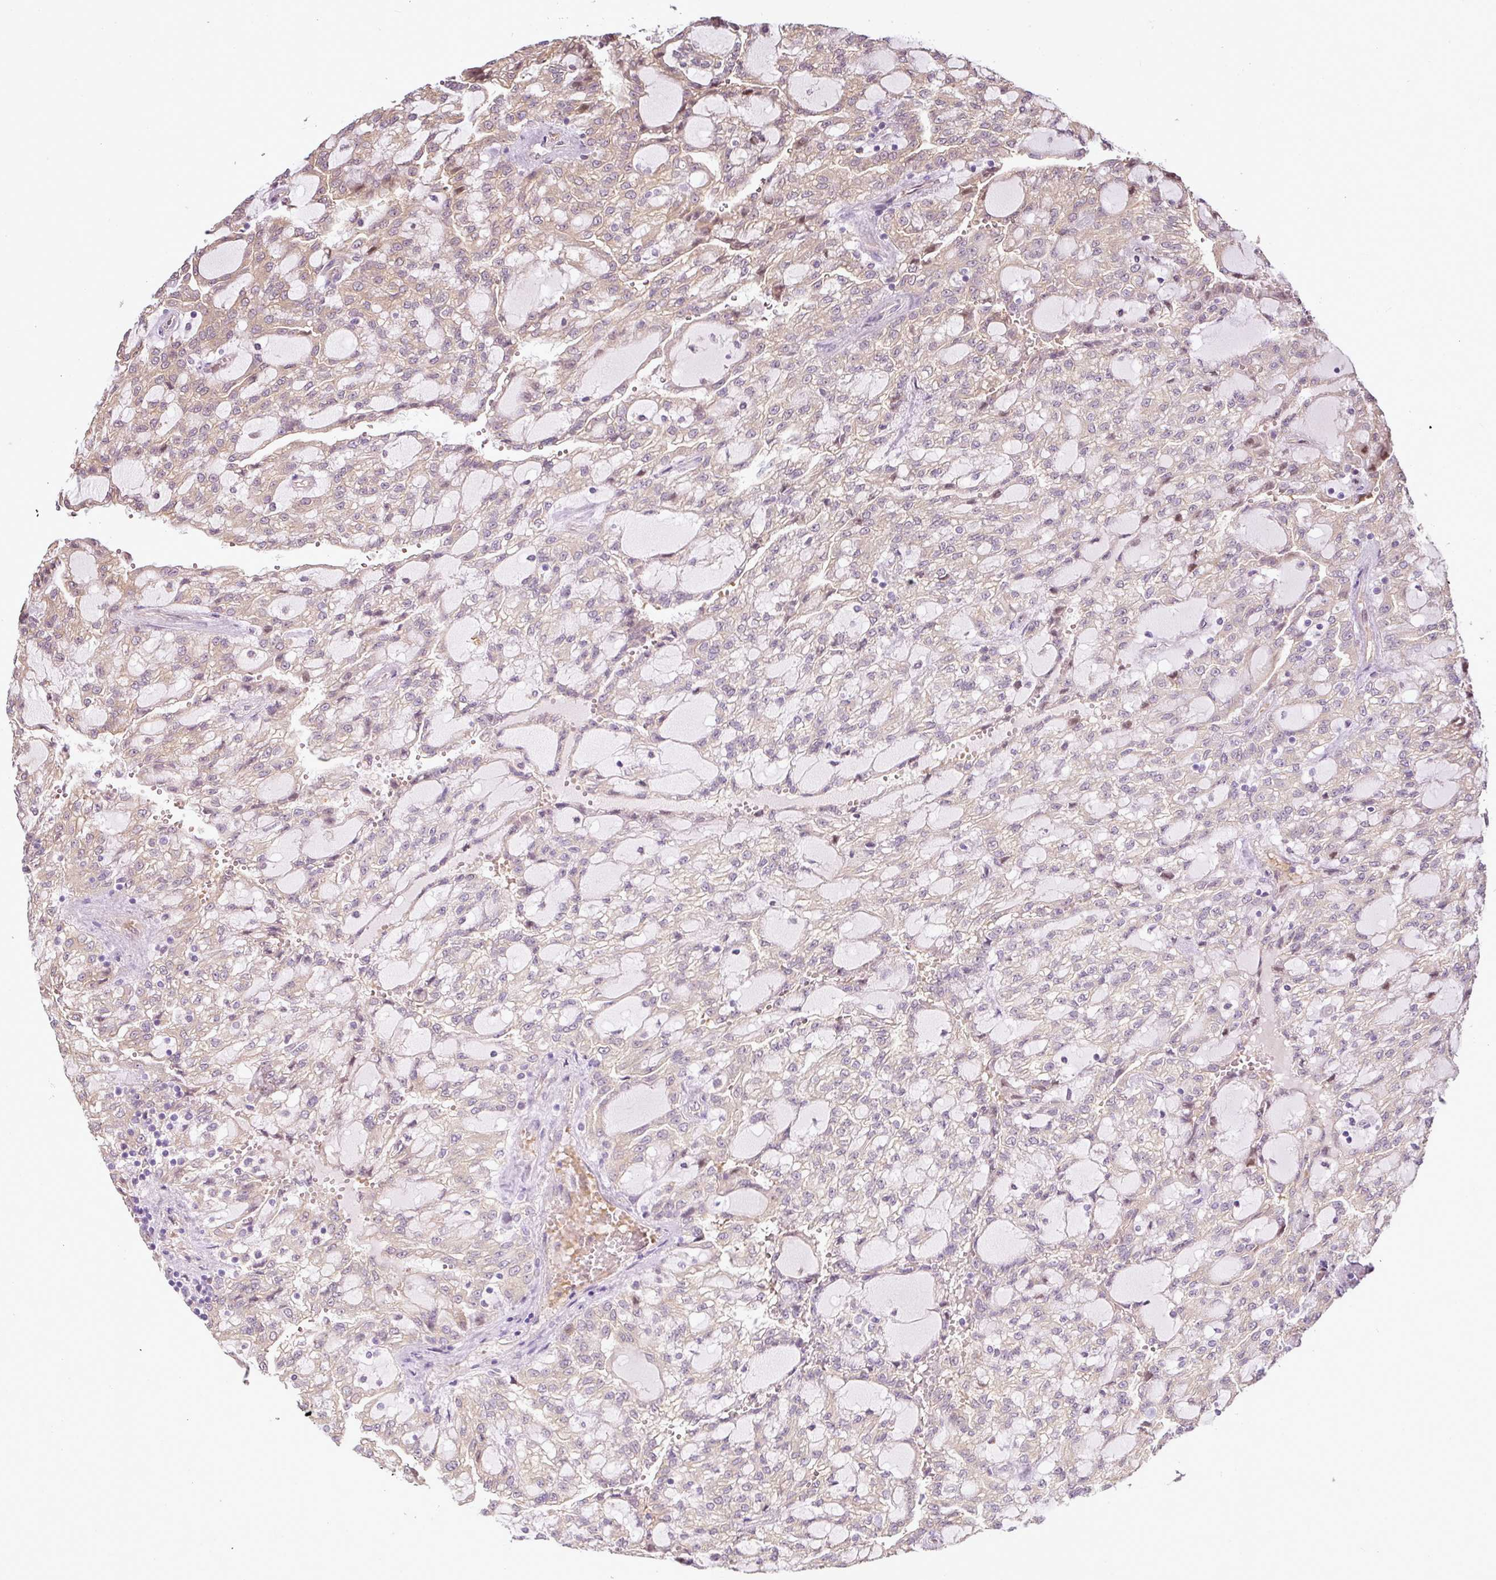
{"staining": {"intensity": "negative", "quantity": "none", "location": "none"}, "tissue": "renal cancer", "cell_type": "Tumor cells", "image_type": "cancer", "snomed": [{"axis": "morphology", "description": "Adenocarcinoma, NOS"}, {"axis": "topography", "description": "Kidney"}], "caption": "High magnification brightfield microscopy of renal cancer (adenocarcinoma) stained with DAB (3,3'-diaminobenzidine) (brown) and counterstained with hematoxylin (blue): tumor cells show no significant expression. (Immunohistochemistry (ihc), brightfield microscopy, high magnification).", "gene": "ANKRD18A", "patient": {"sex": "male", "age": 63}}